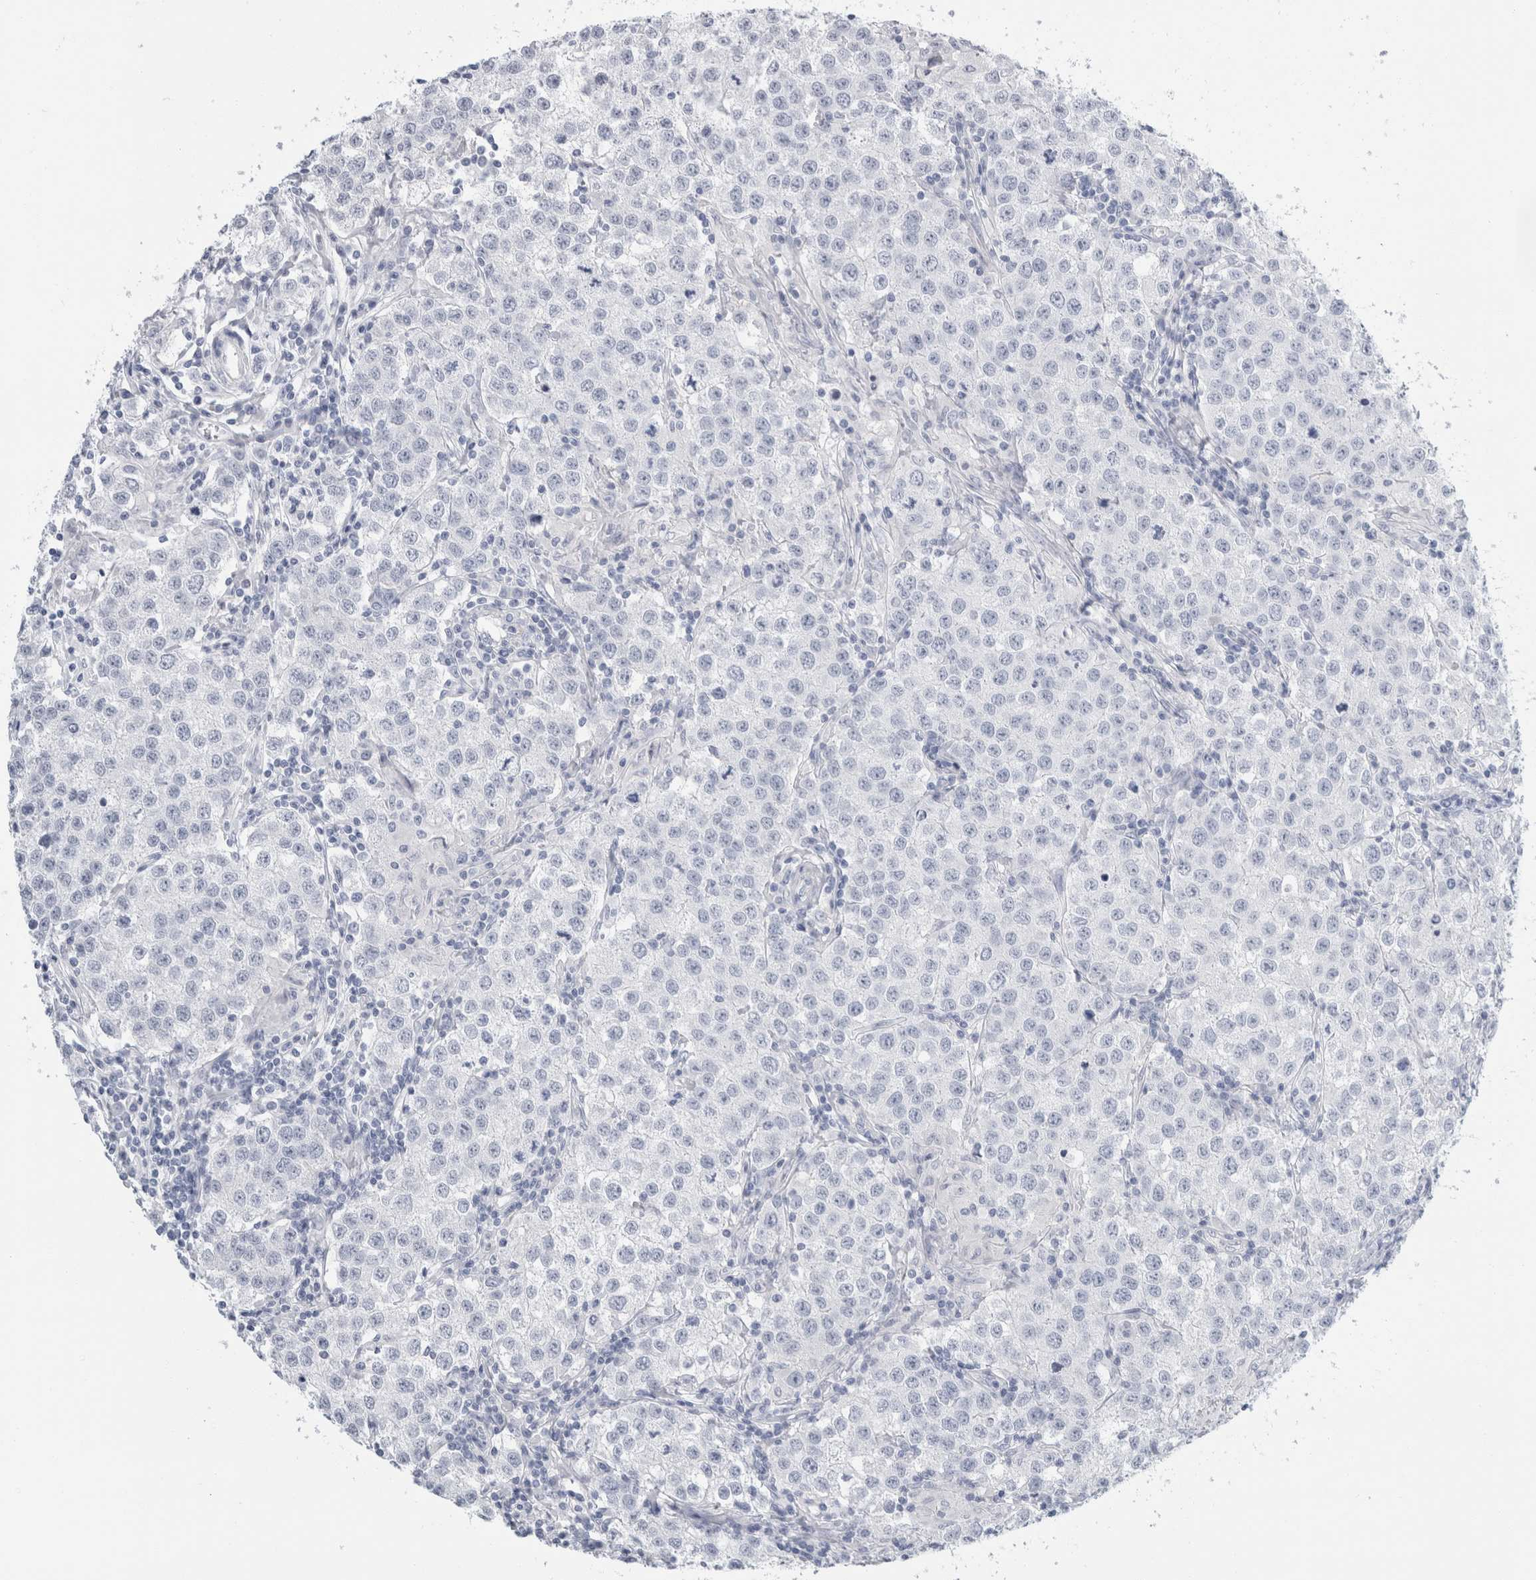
{"staining": {"intensity": "negative", "quantity": "none", "location": "none"}, "tissue": "testis cancer", "cell_type": "Tumor cells", "image_type": "cancer", "snomed": [{"axis": "morphology", "description": "Seminoma, NOS"}, {"axis": "morphology", "description": "Carcinoma, Embryonal, NOS"}, {"axis": "topography", "description": "Testis"}], "caption": "DAB (3,3'-diaminobenzidine) immunohistochemical staining of human testis cancer (embryonal carcinoma) reveals no significant staining in tumor cells.", "gene": "RPH3AL", "patient": {"sex": "male", "age": 43}}